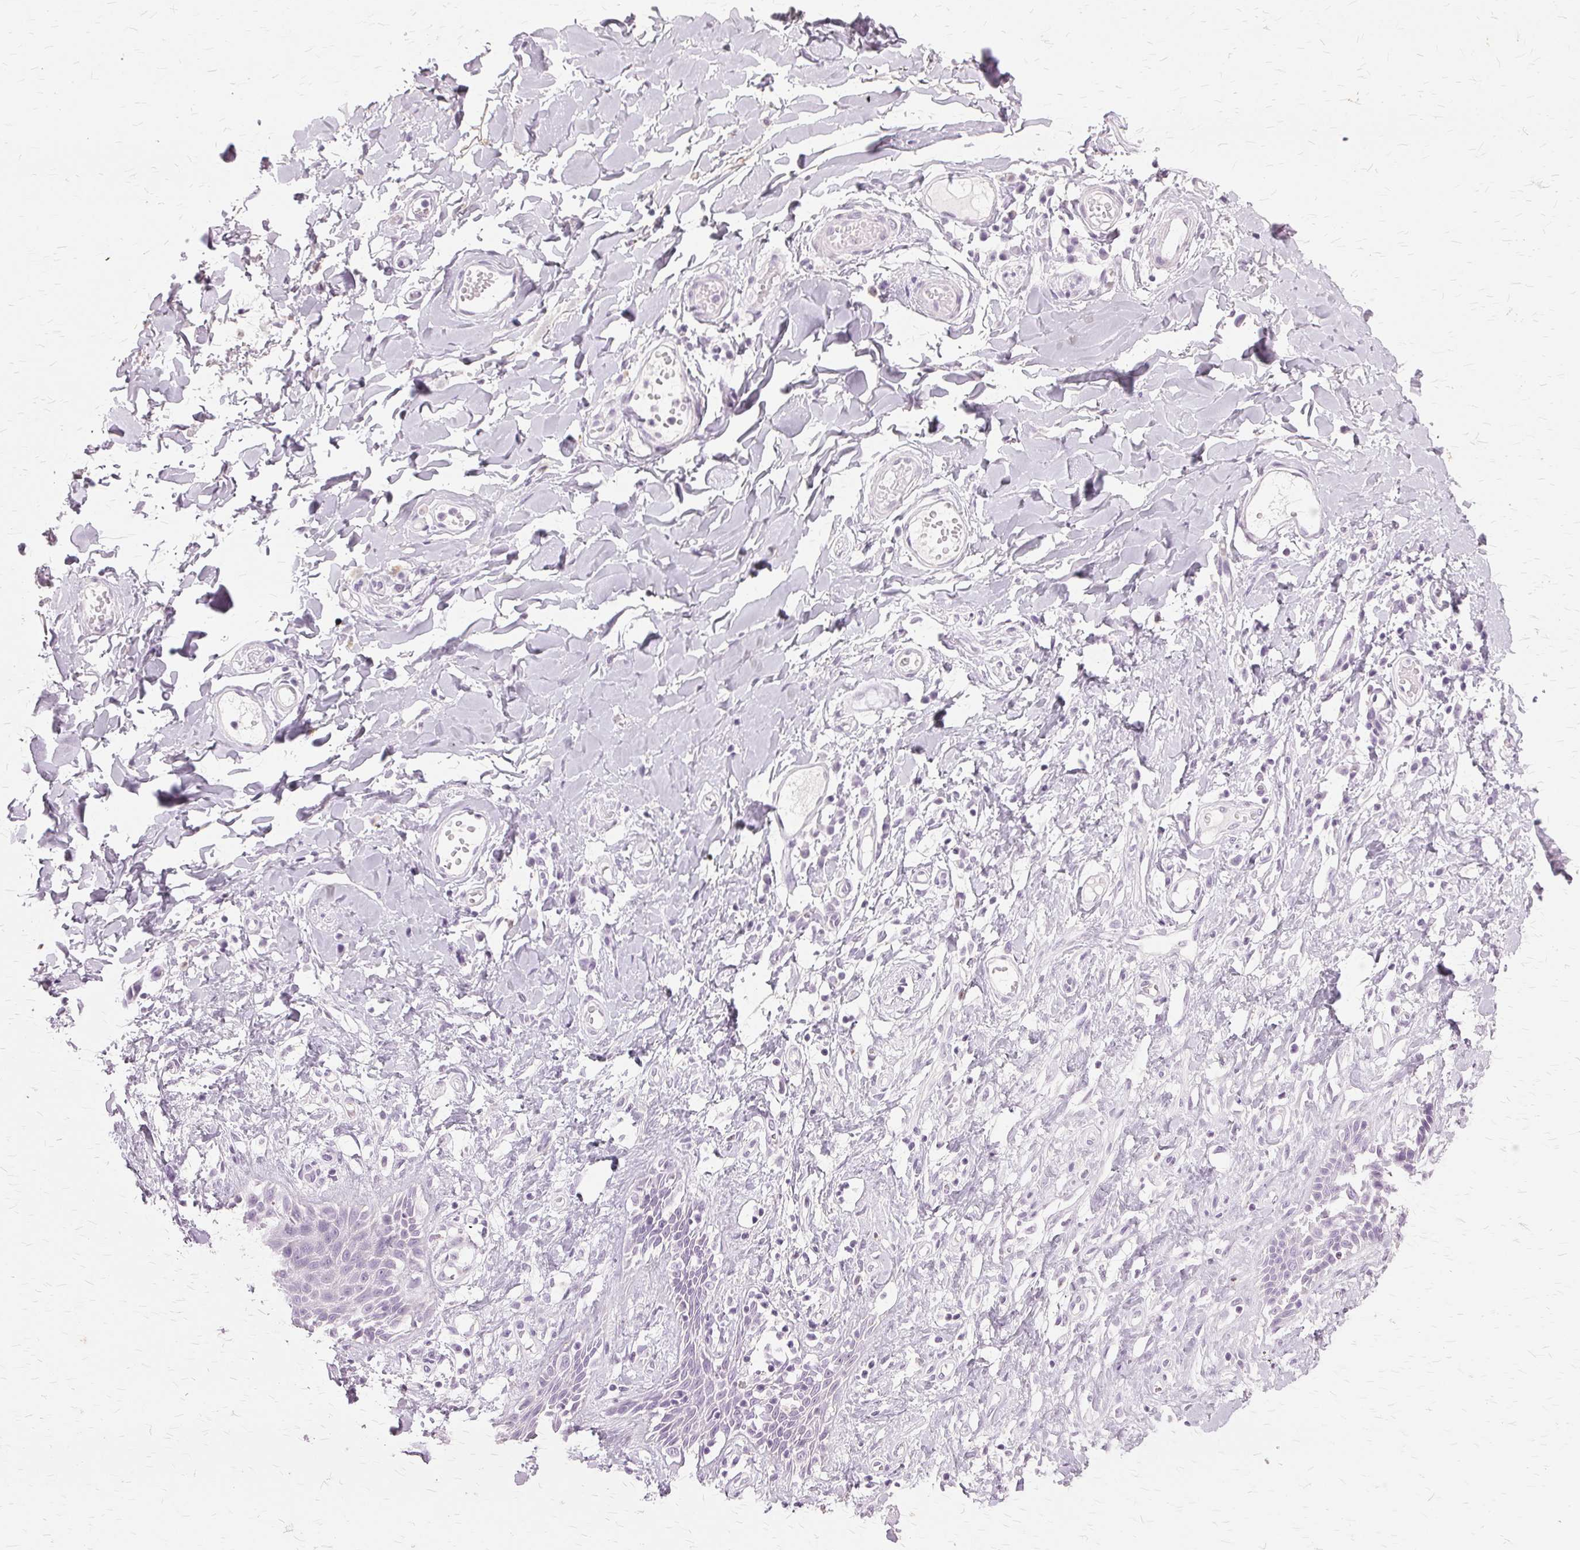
{"staining": {"intensity": "negative", "quantity": "none", "location": "none"}, "tissue": "adipose tissue", "cell_type": "Adipocytes", "image_type": "normal", "snomed": [{"axis": "morphology", "description": "Normal tissue, NOS"}, {"axis": "topography", "description": "Anal"}, {"axis": "topography", "description": "Peripheral nerve tissue"}], "caption": "The image displays no staining of adipocytes in unremarkable adipose tissue.", "gene": "SLC45A3", "patient": {"sex": "male", "age": 78}}